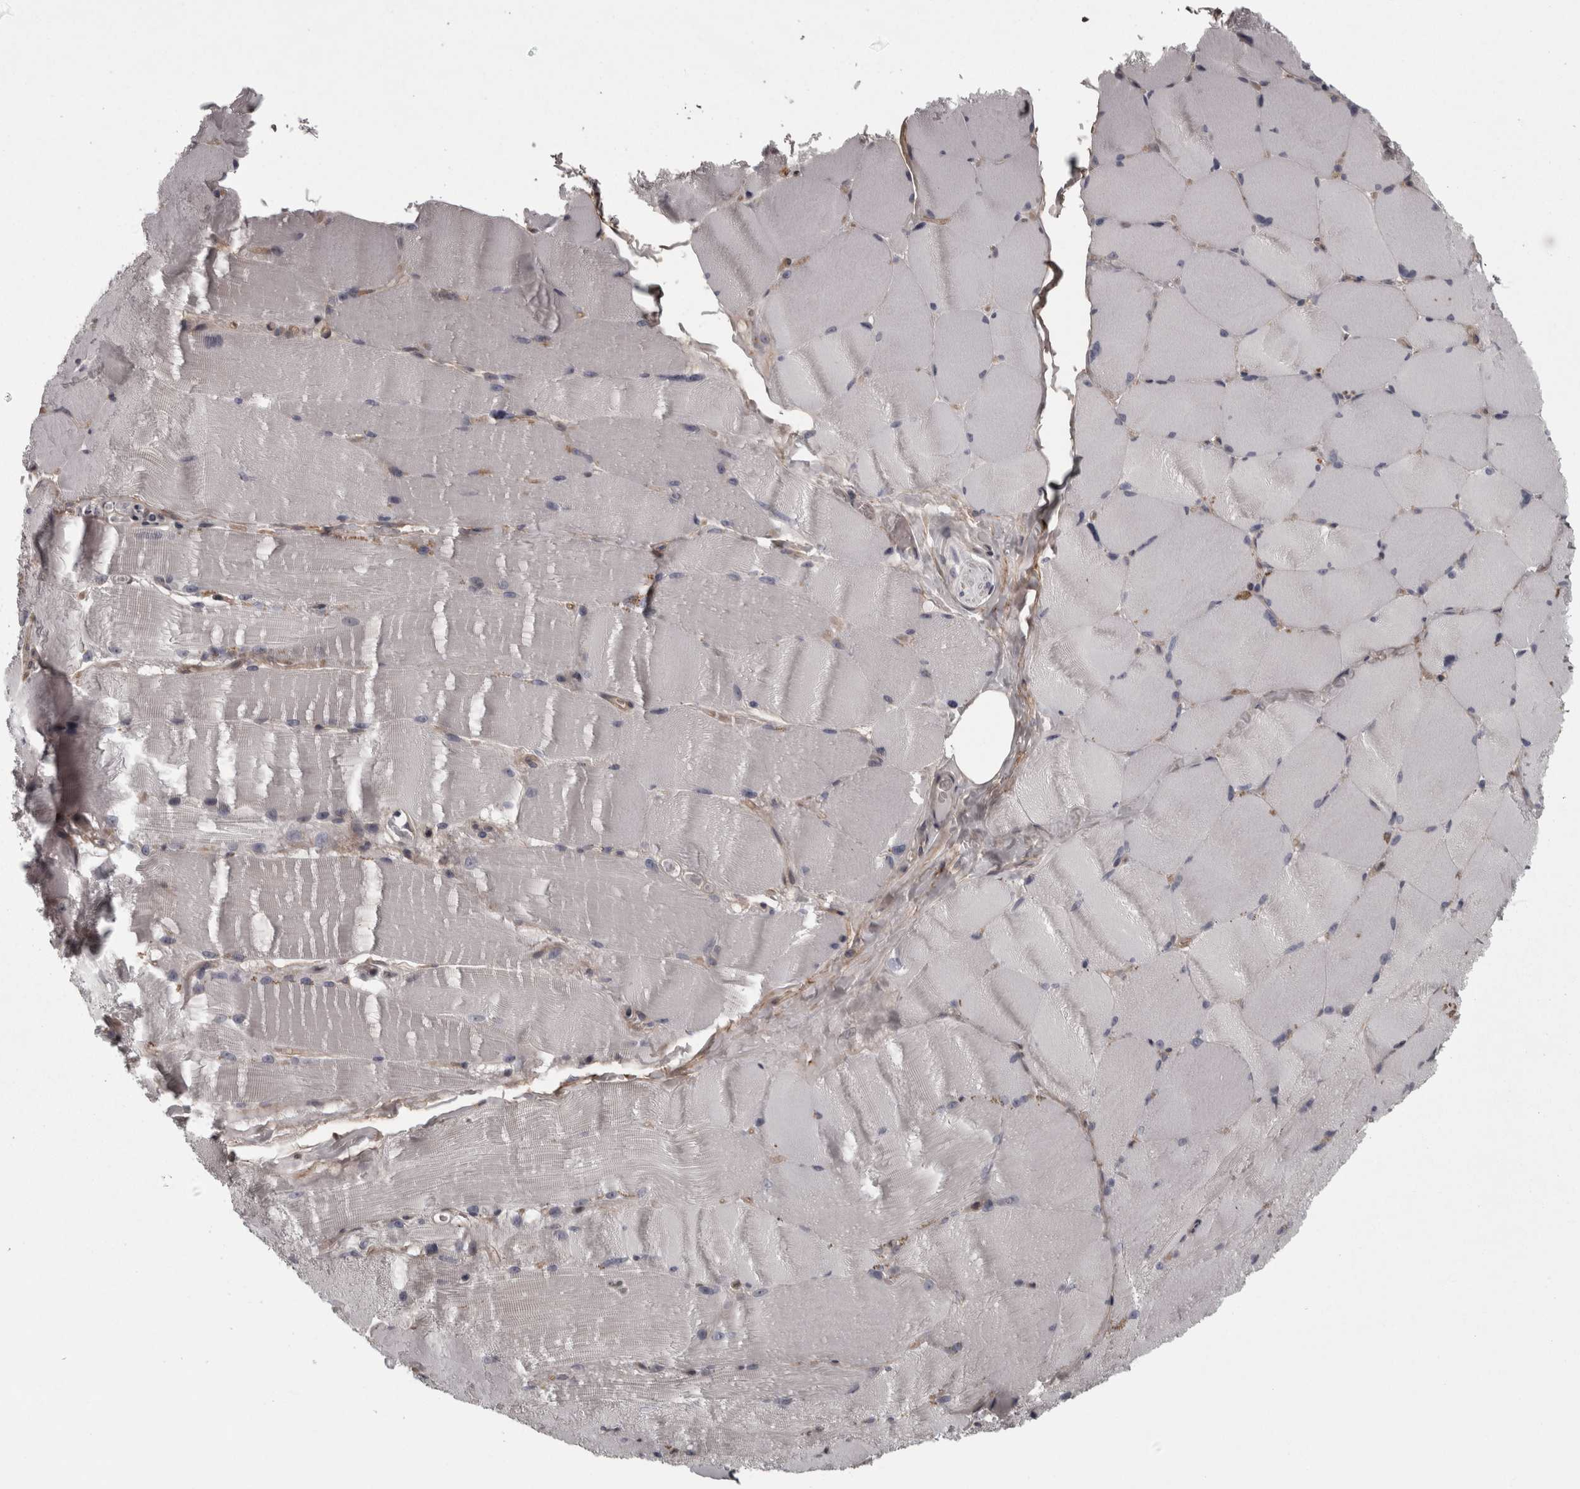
{"staining": {"intensity": "moderate", "quantity": "<25%", "location": "cytoplasmic/membranous"}, "tissue": "skeletal muscle", "cell_type": "Myocytes", "image_type": "normal", "snomed": [{"axis": "morphology", "description": "Normal tissue, NOS"}, {"axis": "topography", "description": "Skin"}, {"axis": "topography", "description": "Skeletal muscle"}], "caption": "Skeletal muscle was stained to show a protein in brown. There is low levels of moderate cytoplasmic/membranous positivity in approximately <25% of myocytes. (DAB (3,3'-diaminobenzidine) = brown stain, brightfield microscopy at high magnification).", "gene": "RSU1", "patient": {"sex": "male", "age": 83}}